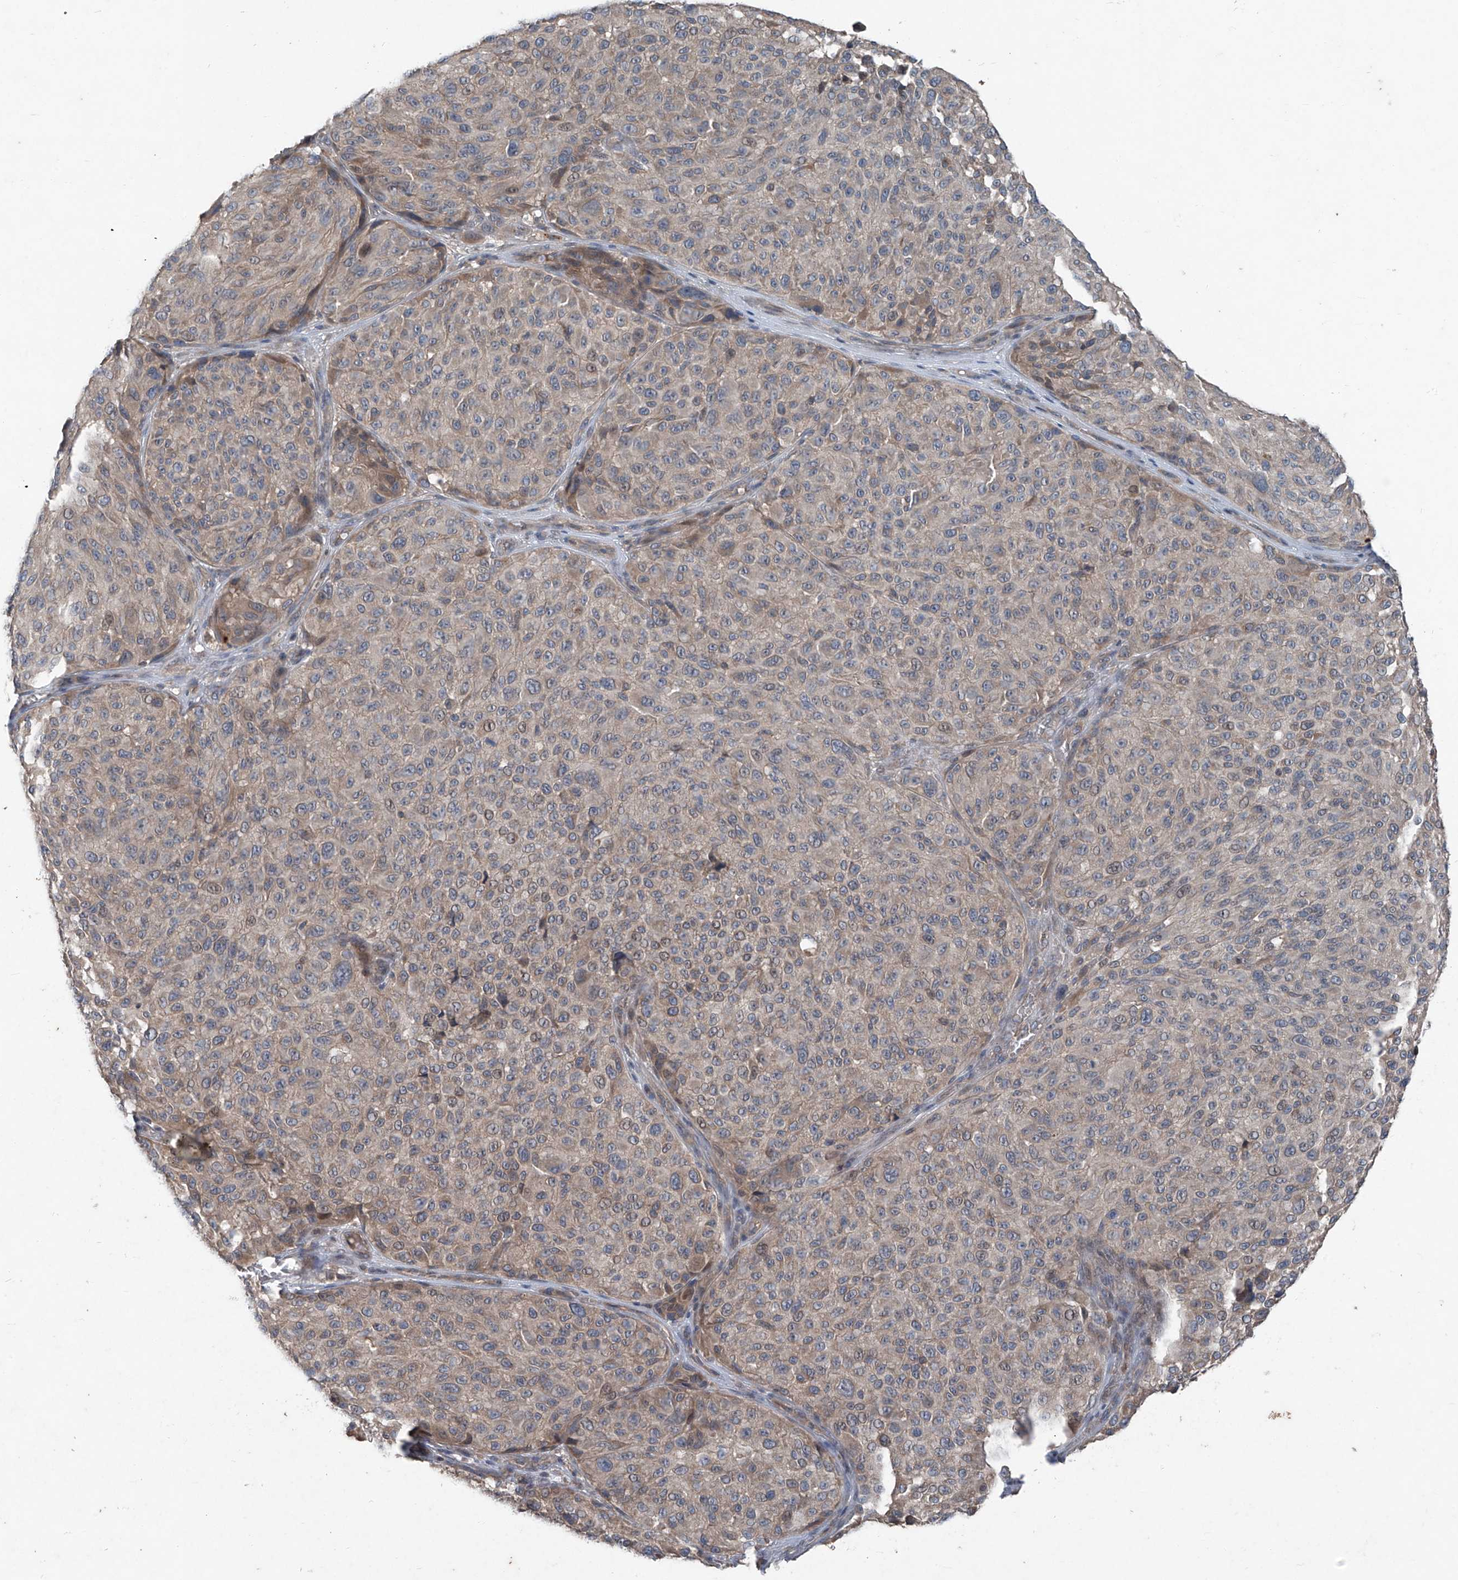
{"staining": {"intensity": "weak", "quantity": "25%-75%", "location": "cytoplasmic/membranous"}, "tissue": "melanoma", "cell_type": "Tumor cells", "image_type": "cancer", "snomed": [{"axis": "morphology", "description": "Malignant melanoma, NOS"}, {"axis": "topography", "description": "Skin"}], "caption": "Protein expression analysis of human malignant melanoma reveals weak cytoplasmic/membranous positivity in about 25%-75% of tumor cells.", "gene": "FOXRED2", "patient": {"sex": "male", "age": 83}}